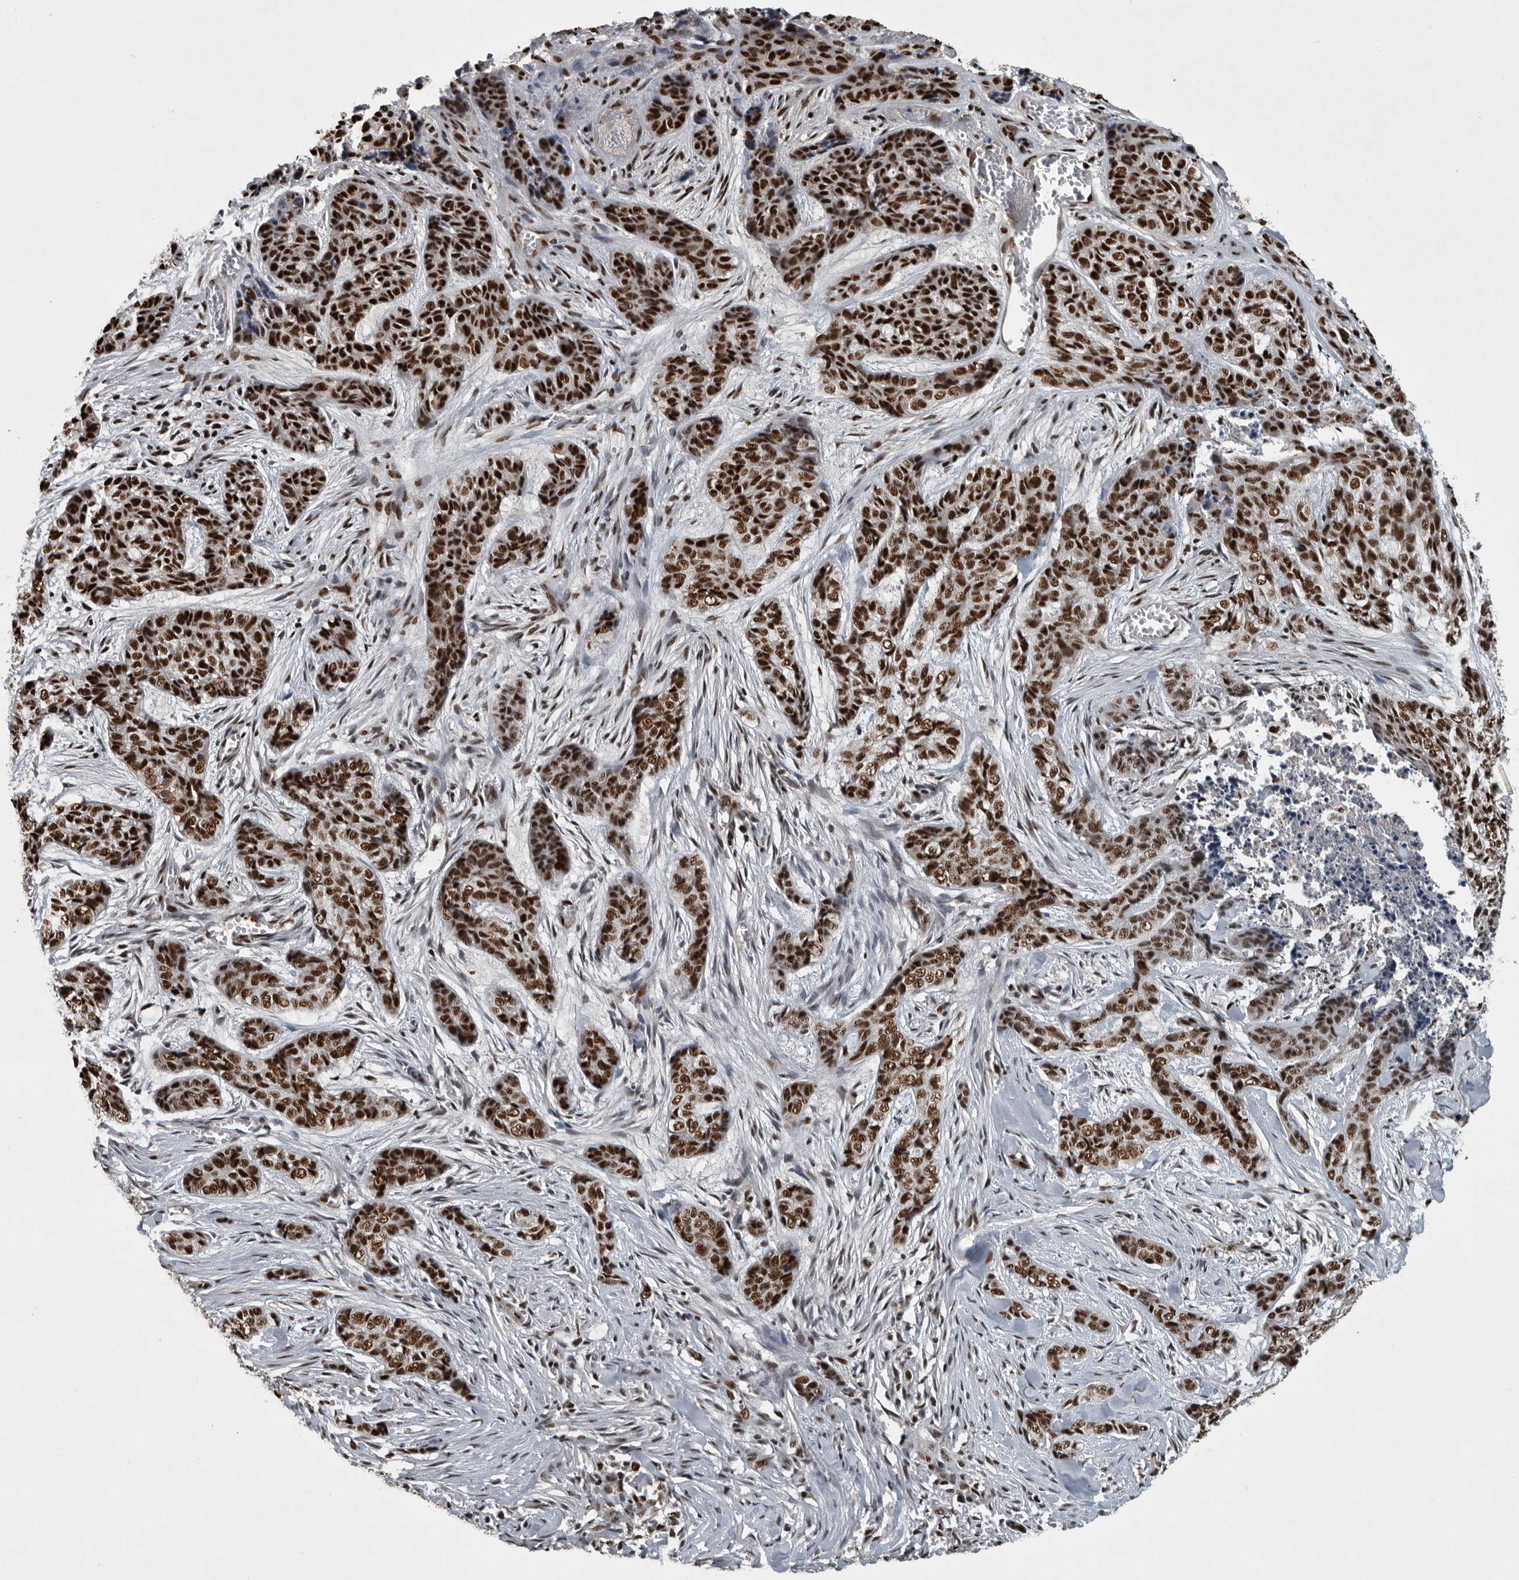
{"staining": {"intensity": "strong", "quantity": ">75%", "location": "nuclear"}, "tissue": "skin cancer", "cell_type": "Tumor cells", "image_type": "cancer", "snomed": [{"axis": "morphology", "description": "Basal cell carcinoma"}, {"axis": "topography", "description": "Skin"}], "caption": "Immunohistochemical staining of basal cell carcinoma (skin) displays high levels of strong nuclear positivity in approximately >75% of tumor cells.", "gene": "SENP7", "patient": {"sex": "female", "age": 64}}